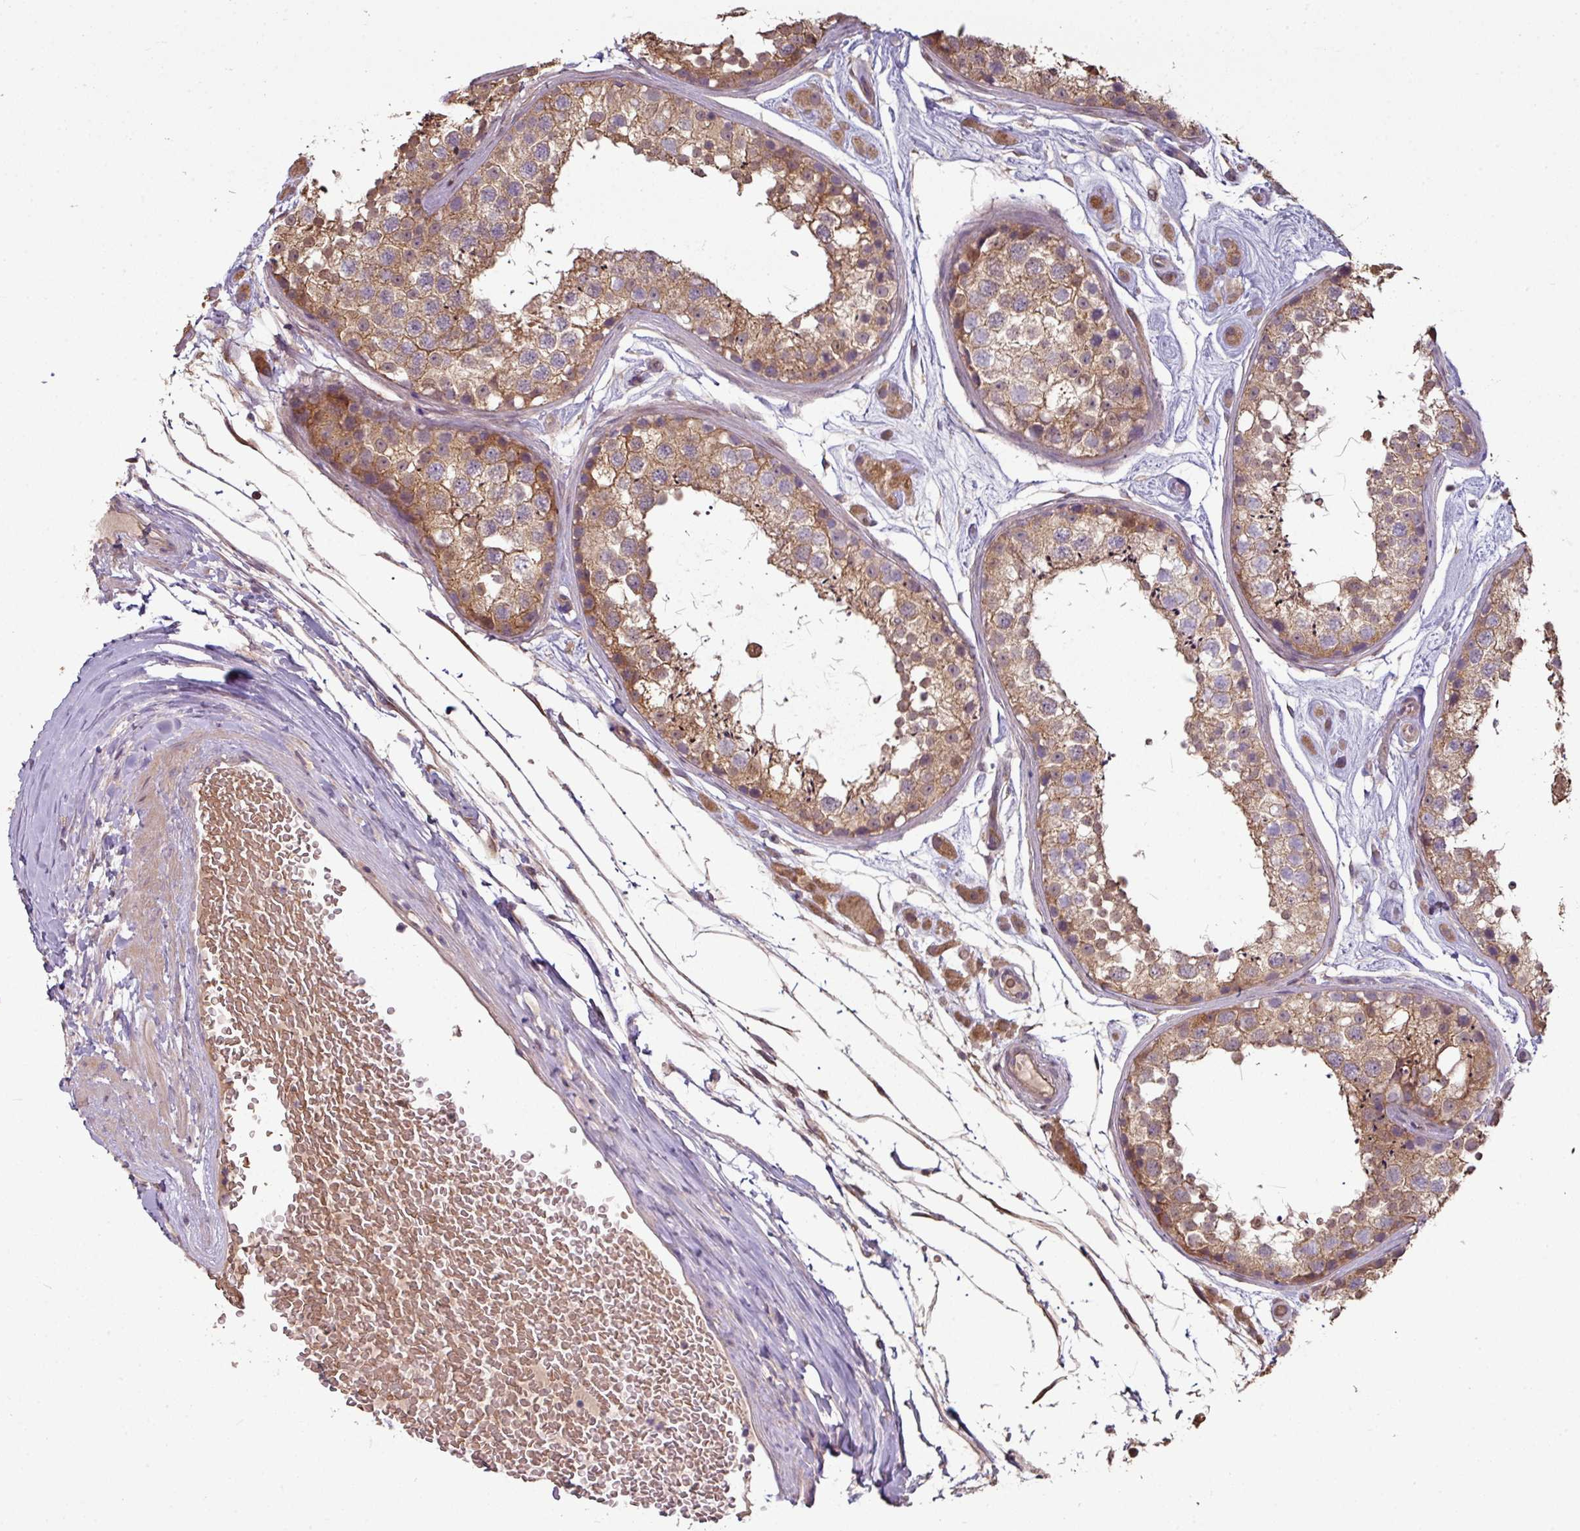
{"staining": {"intensity": "moderate", "quantity": ">75%", "location": "cytoplasmic/membranous"}, "tissue": "testis", "cell_type": "Cells in seminiferous ducts", "image_type": "normal", "snomed": [{"axis": "morphology", "description": "Normal tissue, NOS"}, {"axis": "topography", "description": "Testis"}], "caption": "Immunohistochemistry micrograph of unremarkable testis stained for a protein (brown), which demonstrates medium levels of moderate cytoplasmic/membranous staining in approximately >75% of cells in seminiferous ducts.", "gene": "NHSL2", "patient": {"sex": "male", "age": 25}}